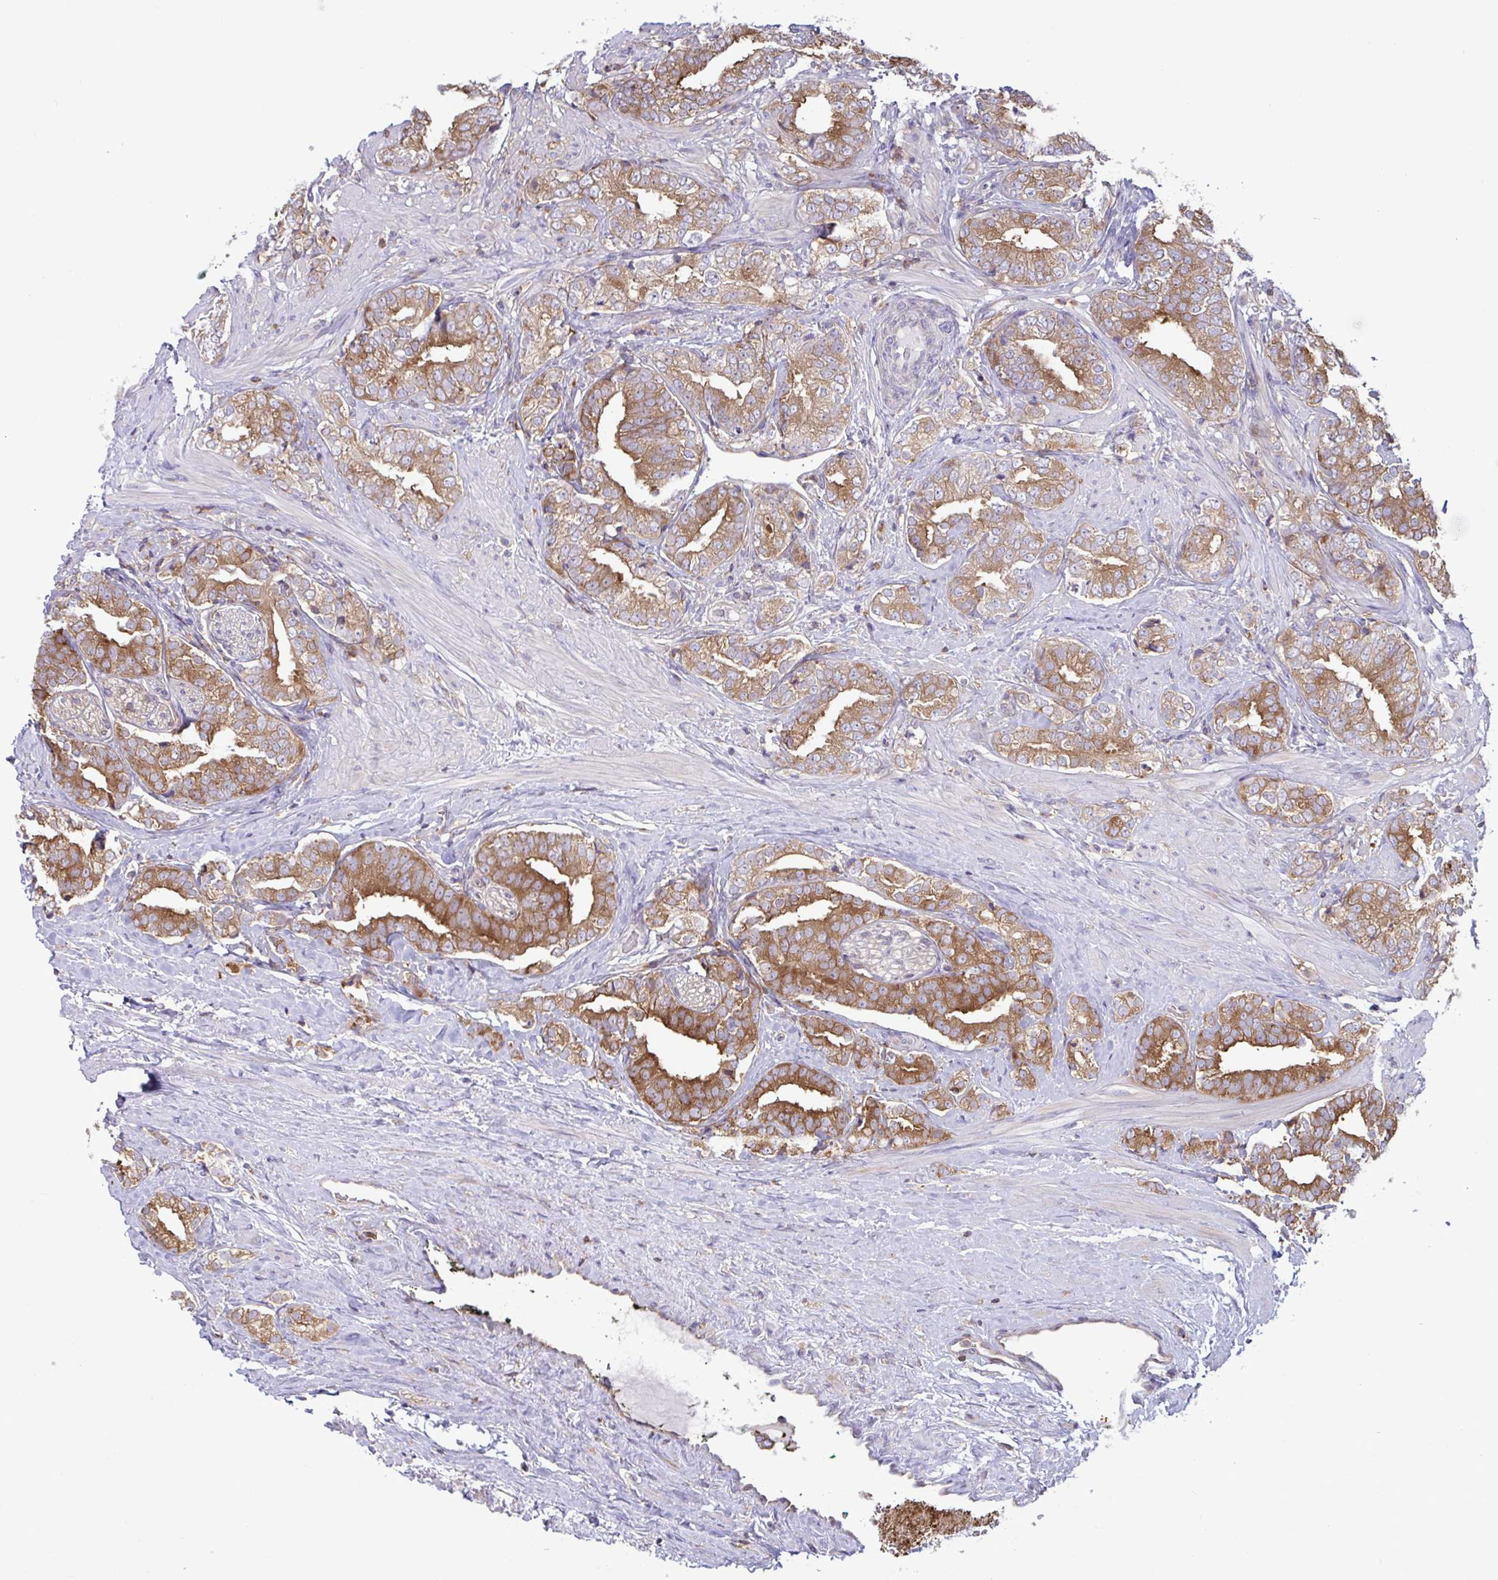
{"staining": {"intensity": "moderate", "quantity": ">75%", "location": "cytoplasmic/membranous"}, "tissue": "prostate cancer", "cell_type": "Tumor cells", "image_type": "cancer", "snomed": [{"axis": "morphology", "description": "Adenocarcinoma, High grade"}, {"axis": "topography", "description": "Prostate"}], "caption": "IHC of human prostate cancer exhibits medium levels of moderate cytoplasmic/membranous expression in approximately >75% of tumor cells. Using DAB (brown) and hematoxylin (blue) stains, captured at high magnification using brightfield microscopy.", "gene": "TSC22D3", "patient": {"sex": "male", "age": 72}}